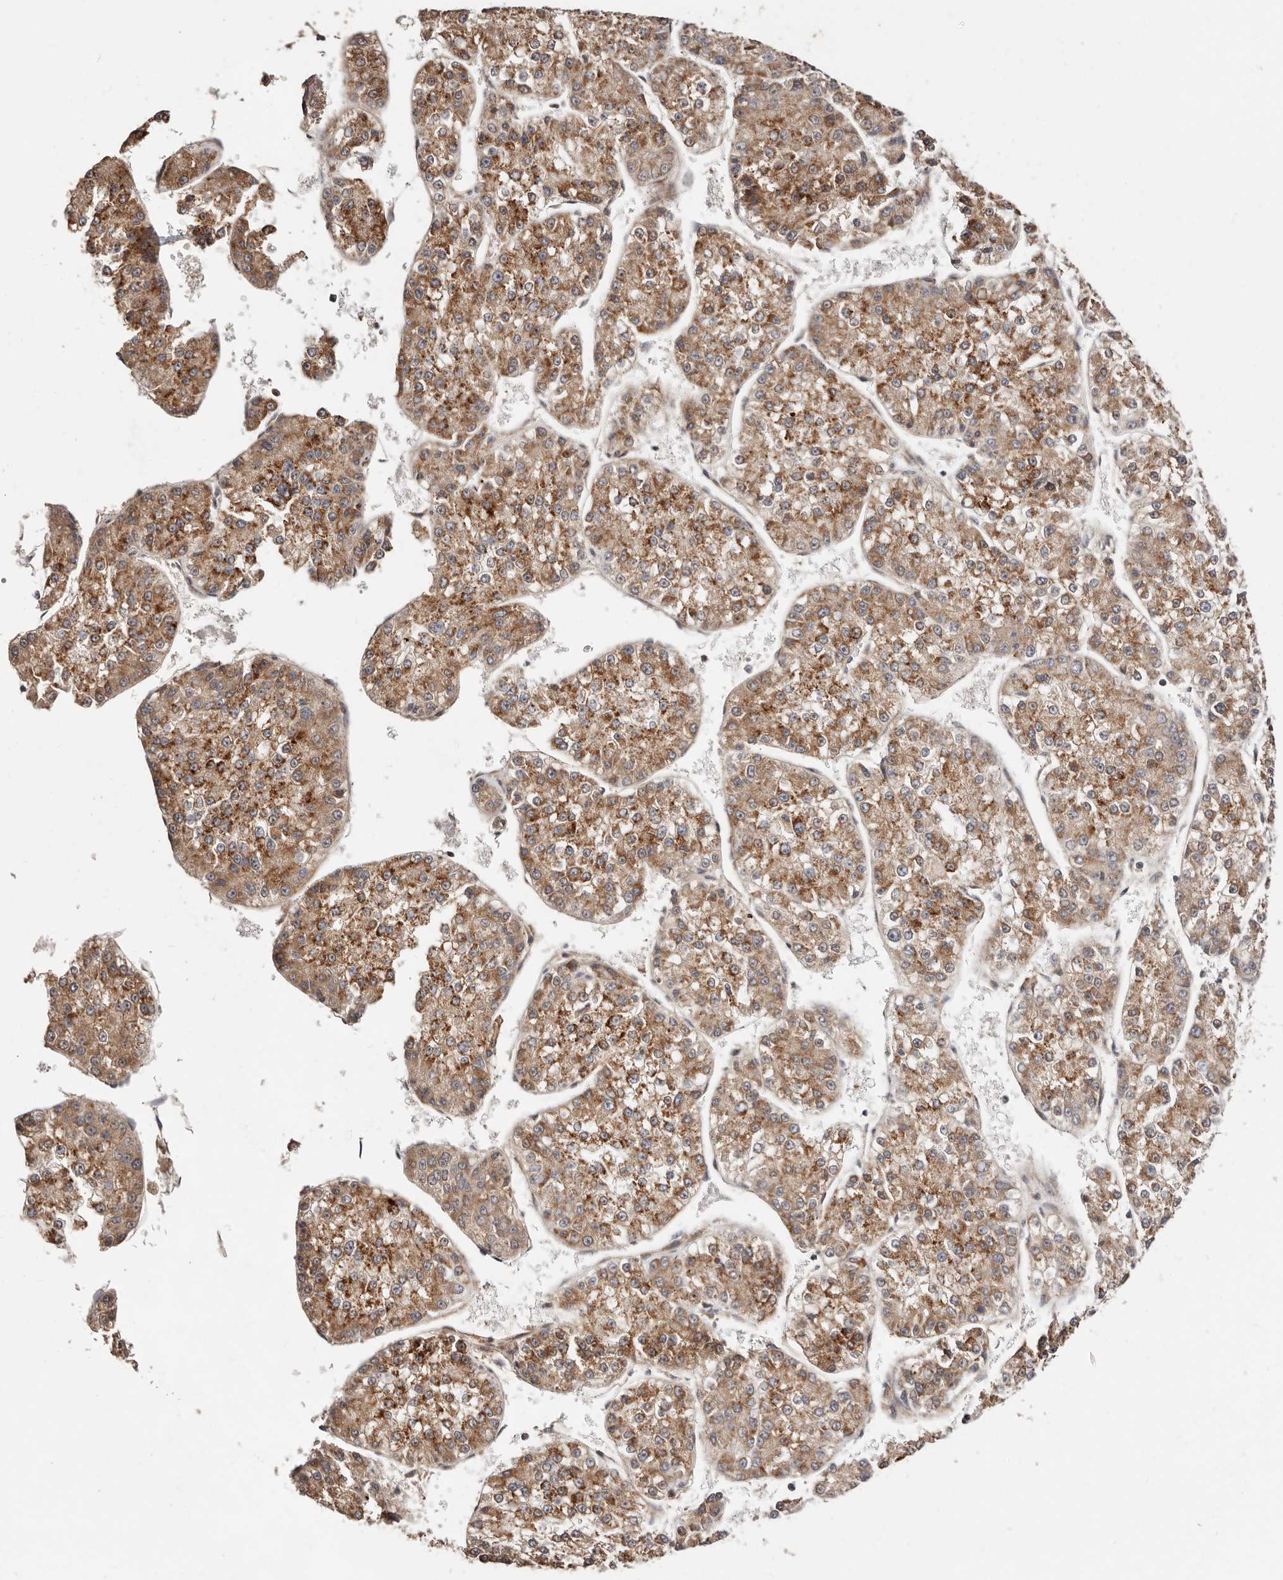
{"staining": {"intensity": "moderate", "quantity": ">75%", "location": "cytoplasmic/membranous"}, "tissue": "liver cancer", "cell_type": "Tumor cells", "image_type": "cancer", "snomed": [{"axis": "morphology", "description": "Carcinoma, Hepatocellular, NOS"}, {"axis": "topography", "description": "Liver"}], "caption": "Liver hepatocellular carcinoma stained with immunohistochemistry (IHC) demonstrates moderate cytoplasmic/membranous expression in about >75% of tumor cells. The protein of interest is stained brown, and the nuclei are stained in blue (DAB IHC with brightfield microscopy, high magnification).", "gene": "APOL6", "patient": {"sex": "female", "age": 73}}